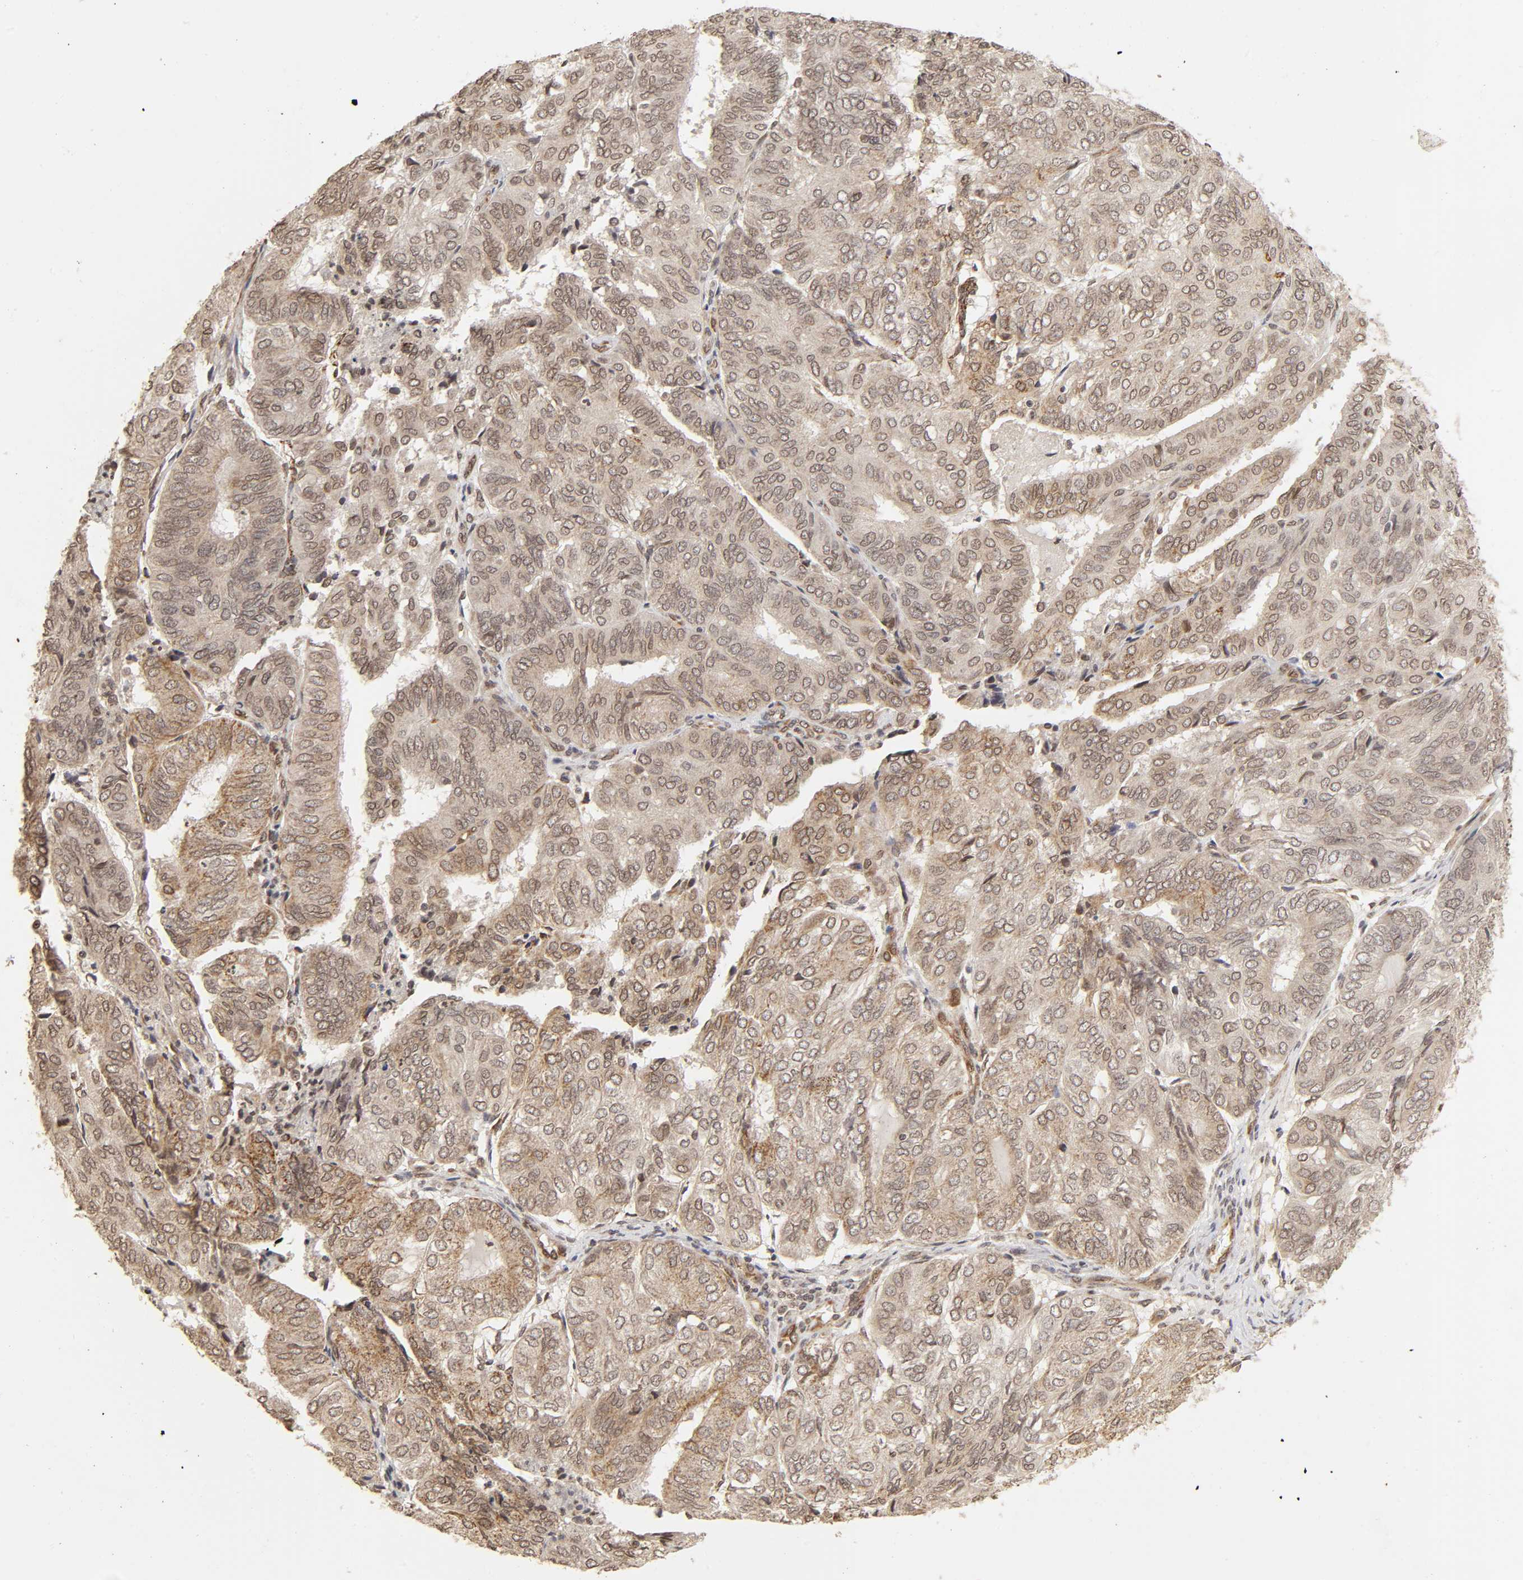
{"staining": {"intensity": "weak", "quantity": ">75%", "location": "cytoplasmic/membranous,nuclear"}, "tissue": "endometrial cancer", "cell_type": "Tumor cells", "image_type": "cancer", "snomed": [{"axis": "morphology", "description": "Adenocarcinoma, NOS"}, {"axis": "topography", "description": "Uterus"}], "caption": "About >75% of tumor cells in adenocarcinoma (endometrial) exhibit weak cytoplasmic/membranous and nuclear protein positivity as visualized by brown immunohistochemical staining.", "gene": "MLLT6", "patient": {"sex": "female", "age": 60}}